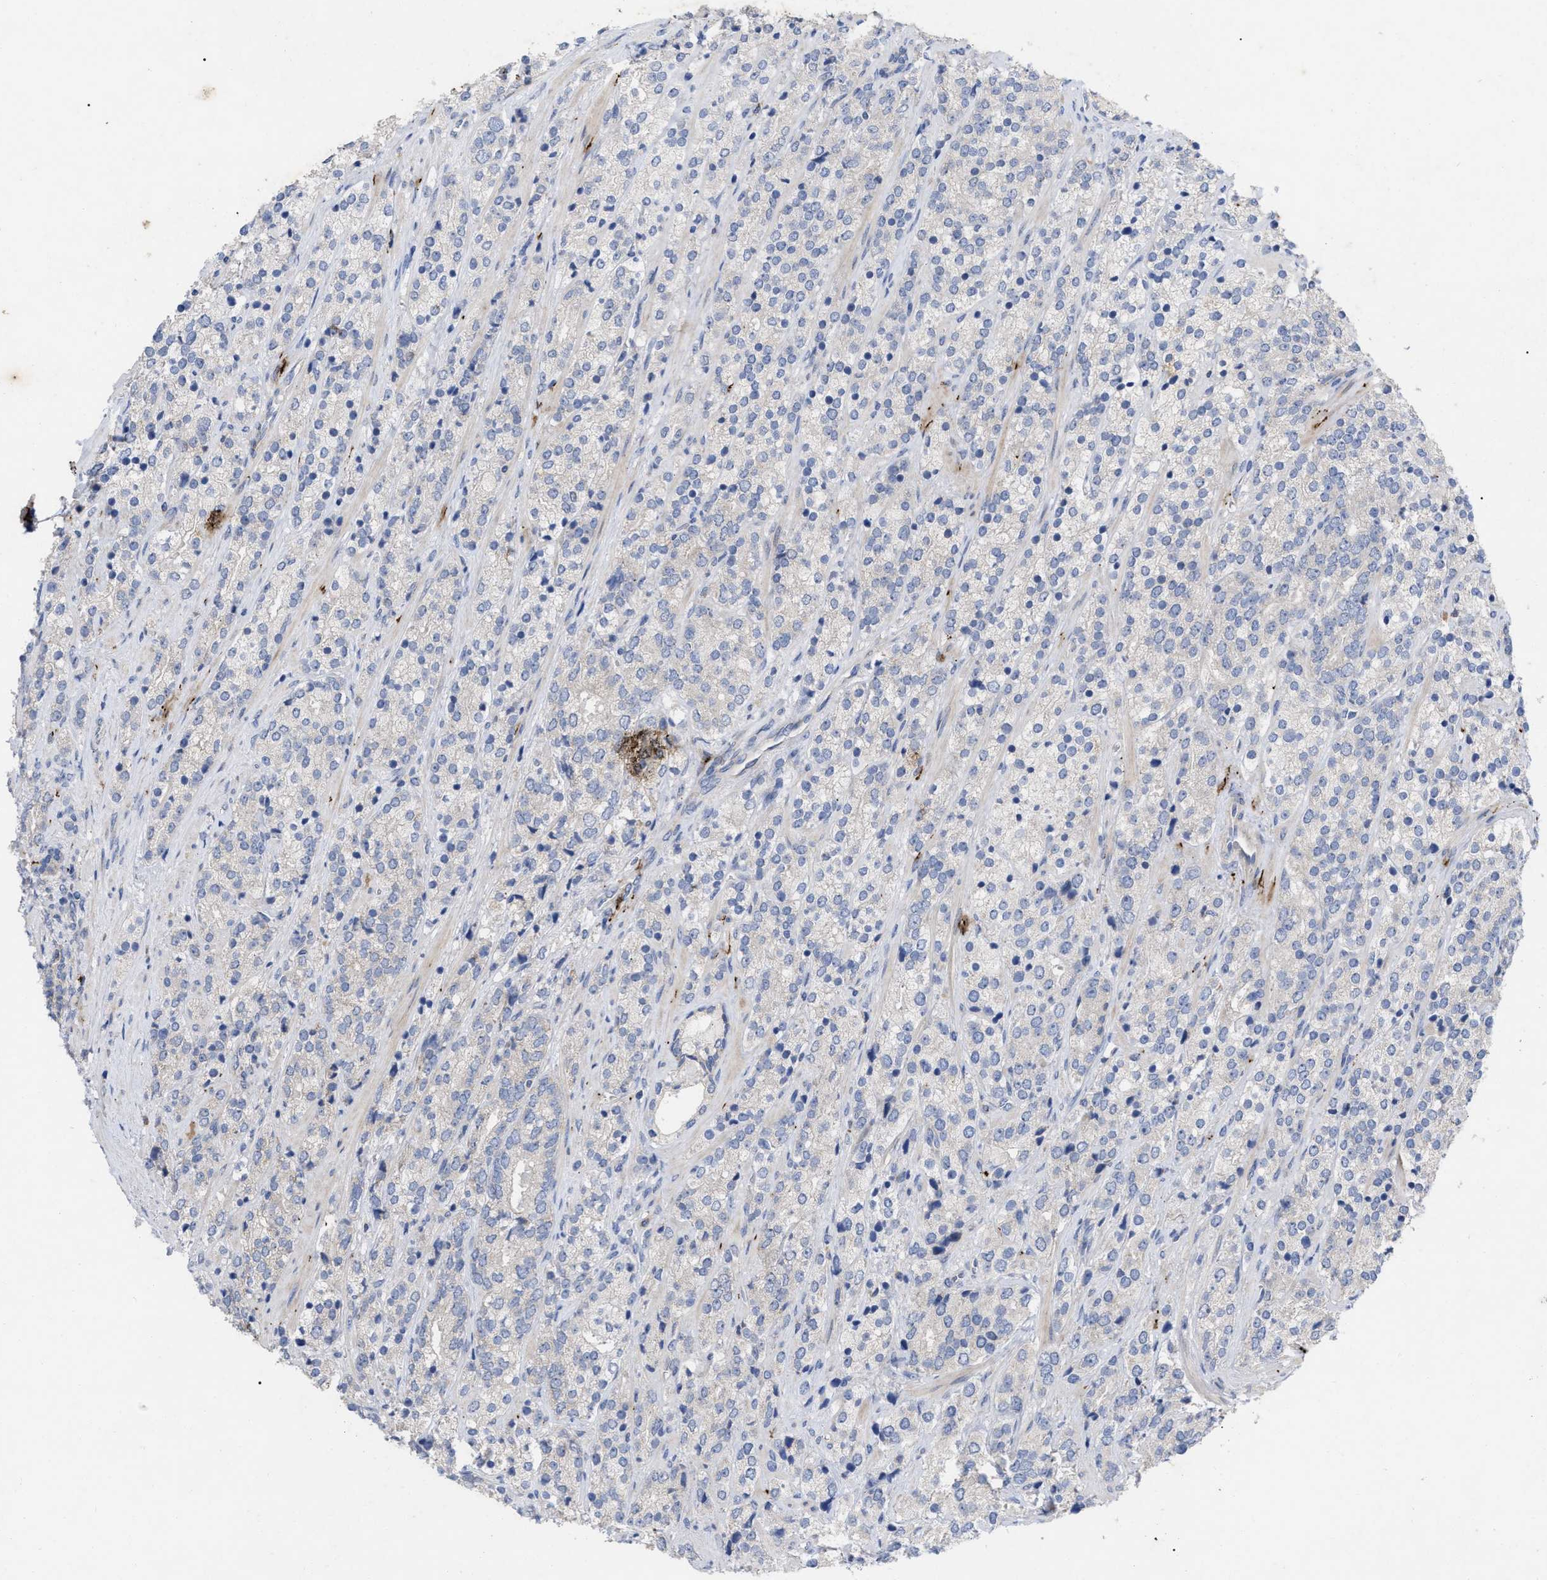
{"staining": {"intensity": "negative", "quantity": "none", "location": "none"}, "tissue": "prostate cancer", "cell_type": "Tumor cells", "image_type": "cancer", "snomed": [{"axis": "morphology", "description": "Adenocarcinoma, High grade"}, {"axis": "topography", "description": "Prostate"}], "caption": "High power microscopy micrograph of an immunohistochemistry (IHC) micrograph of prostate cancer (adenocarcinoma (high-grade)), revealing no significant expression in tumor cells.", "gene": "VIP", "patient": {"sex": "male", "age": 71}}